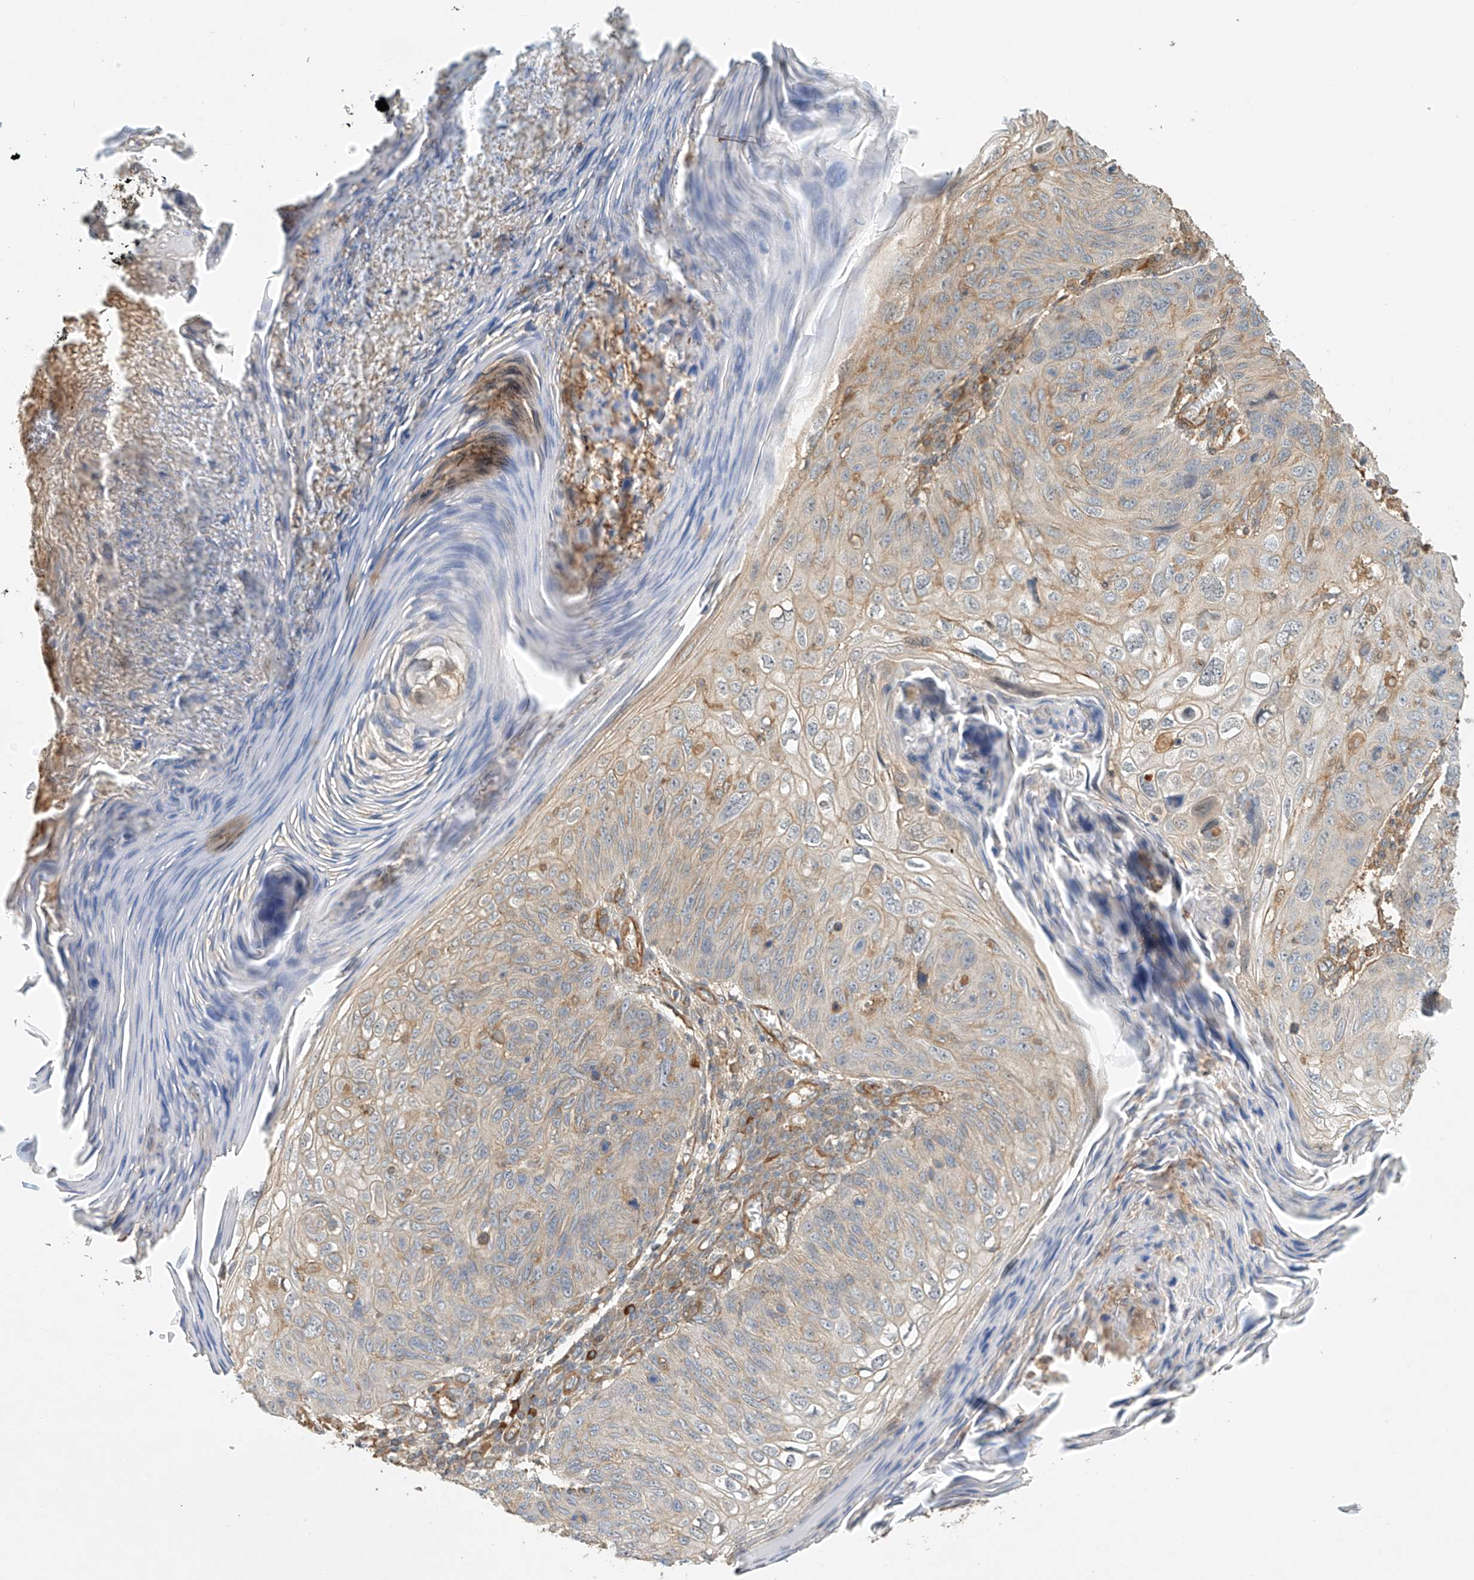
{"staining": {"intensity": "weak", "quantity": "<25%", "location": "cytoplasmic/membranous"}, "tissue": "skin cancer", "cell_type": "Tumor cells", "image_type": "cancer", "snomed": [{"axis": "morphology", "description": "Squamous cell carcinoma, NOS"}, {"axis": "topography", "description": "Skin"}], "caption": "The image exhibits no staining of tumor cells in squamous cell carcinoma (skin).", "gene": "CSMD3", "patient": {"sex": "female", "age": 90}}